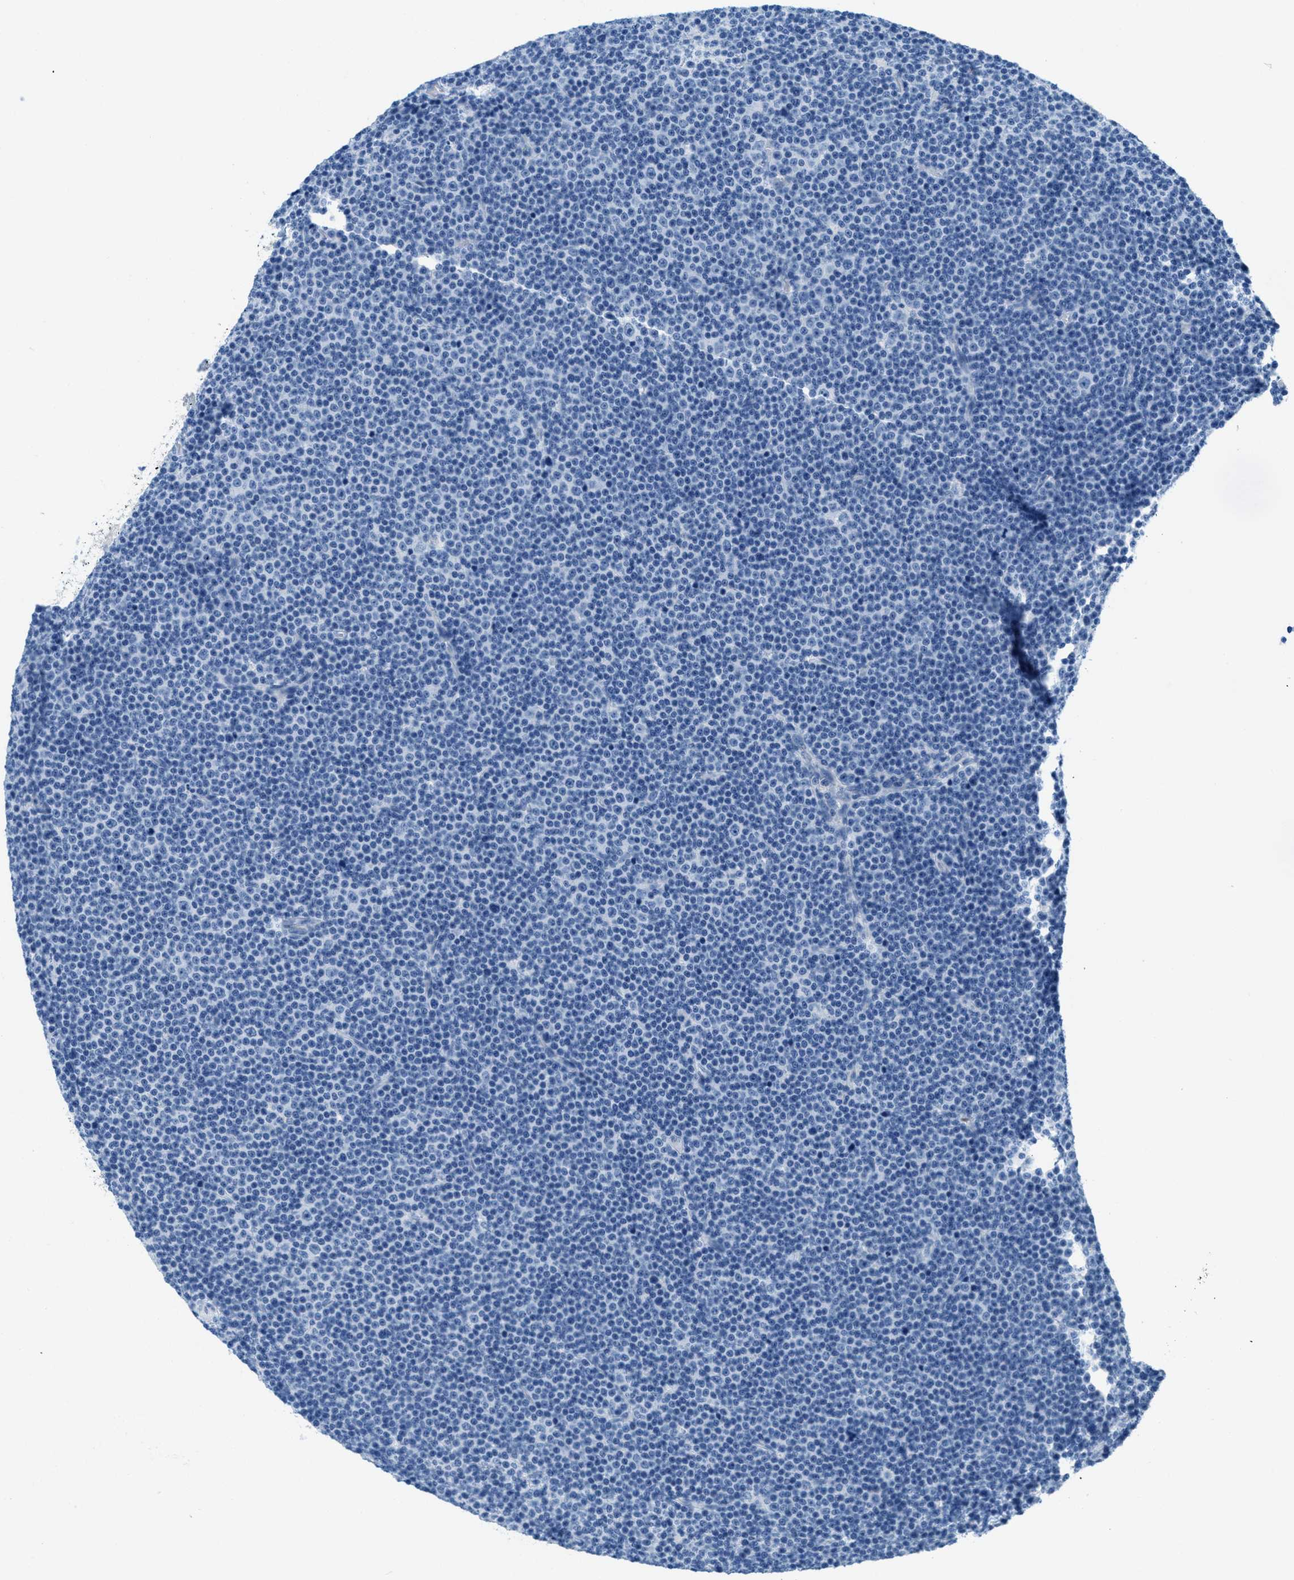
{"staining": {"intensity": "negative", "quantity": "none", "location": "none"}, "tissue": "lymphoma", "cell_type": "Tumor cells", "image_type": "cancer", "snomed": [{"axis": "morphology", "description": "Malignant lymphoma, non-Hodgkin's type, Low grade"}, {"axis": "topography", "description": "Lymph node"}], "caption": "Photomicrograph shows no significant protein expression in tumor cells of lymphoma. Nuclei are stained in blue.", "gene": "MGARP", "patient": {"sex": "female", "age": 67}}